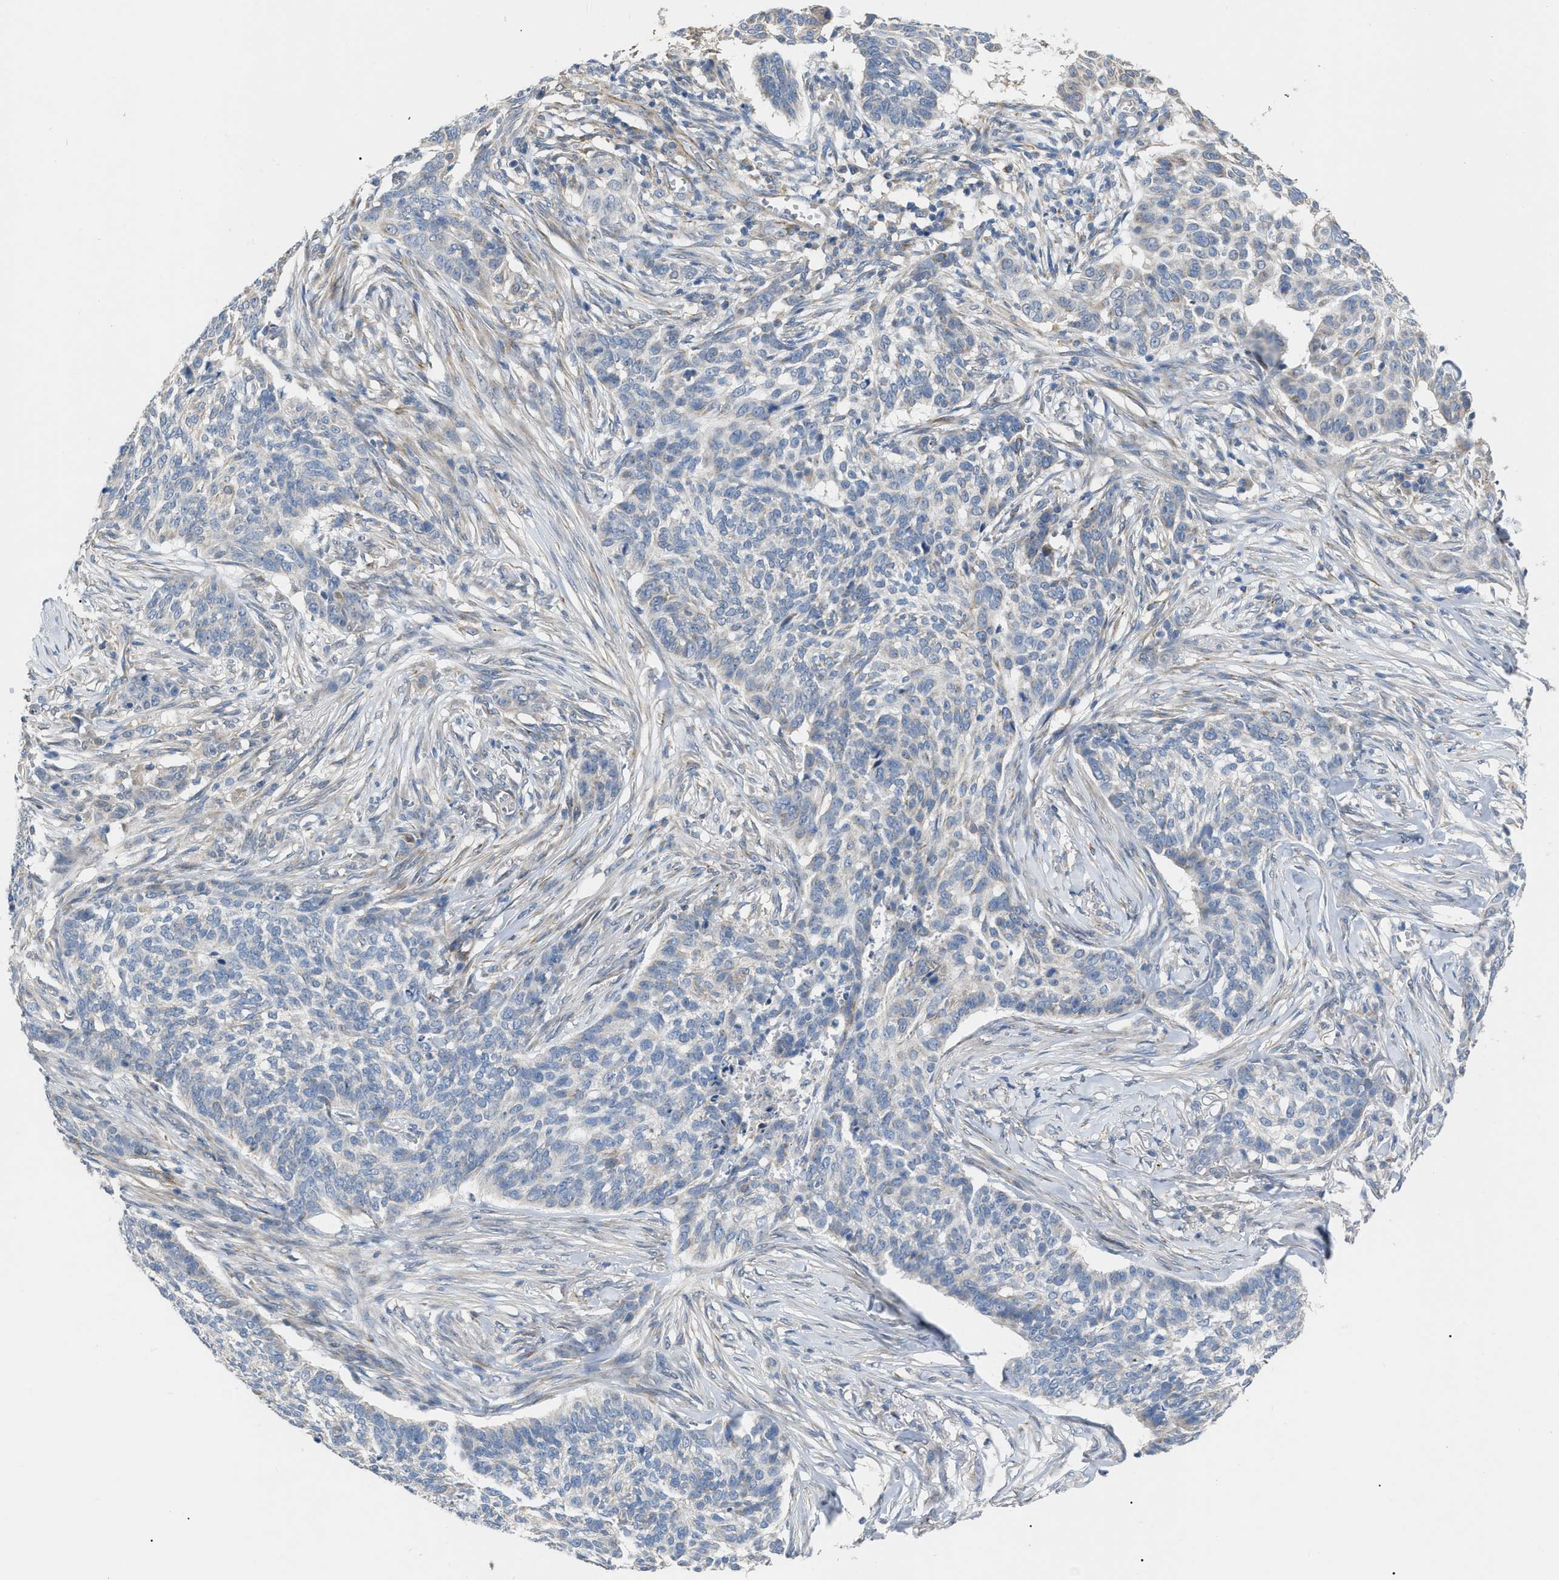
{"staining": {"intensity": "negative", "quantity": "none", "location": "none"}, "tissue": "skin cancer", "cell_type": "Tumor cells", "image_type": "cancer", "snomed": [{"axis": "morphology", "description": "Basal cell carcinoma"}, {"axis": "topography", "description": "Skin"}], "caption": "Tumor cells show no significant positivity in basal cell carcinoma (skin). (DAB (3,3'-diaminobenzidine) immunohistochemistry (IHC), high magnification).", "gene": "DHX58", "patient": {"sex": "male", "age": 85}}